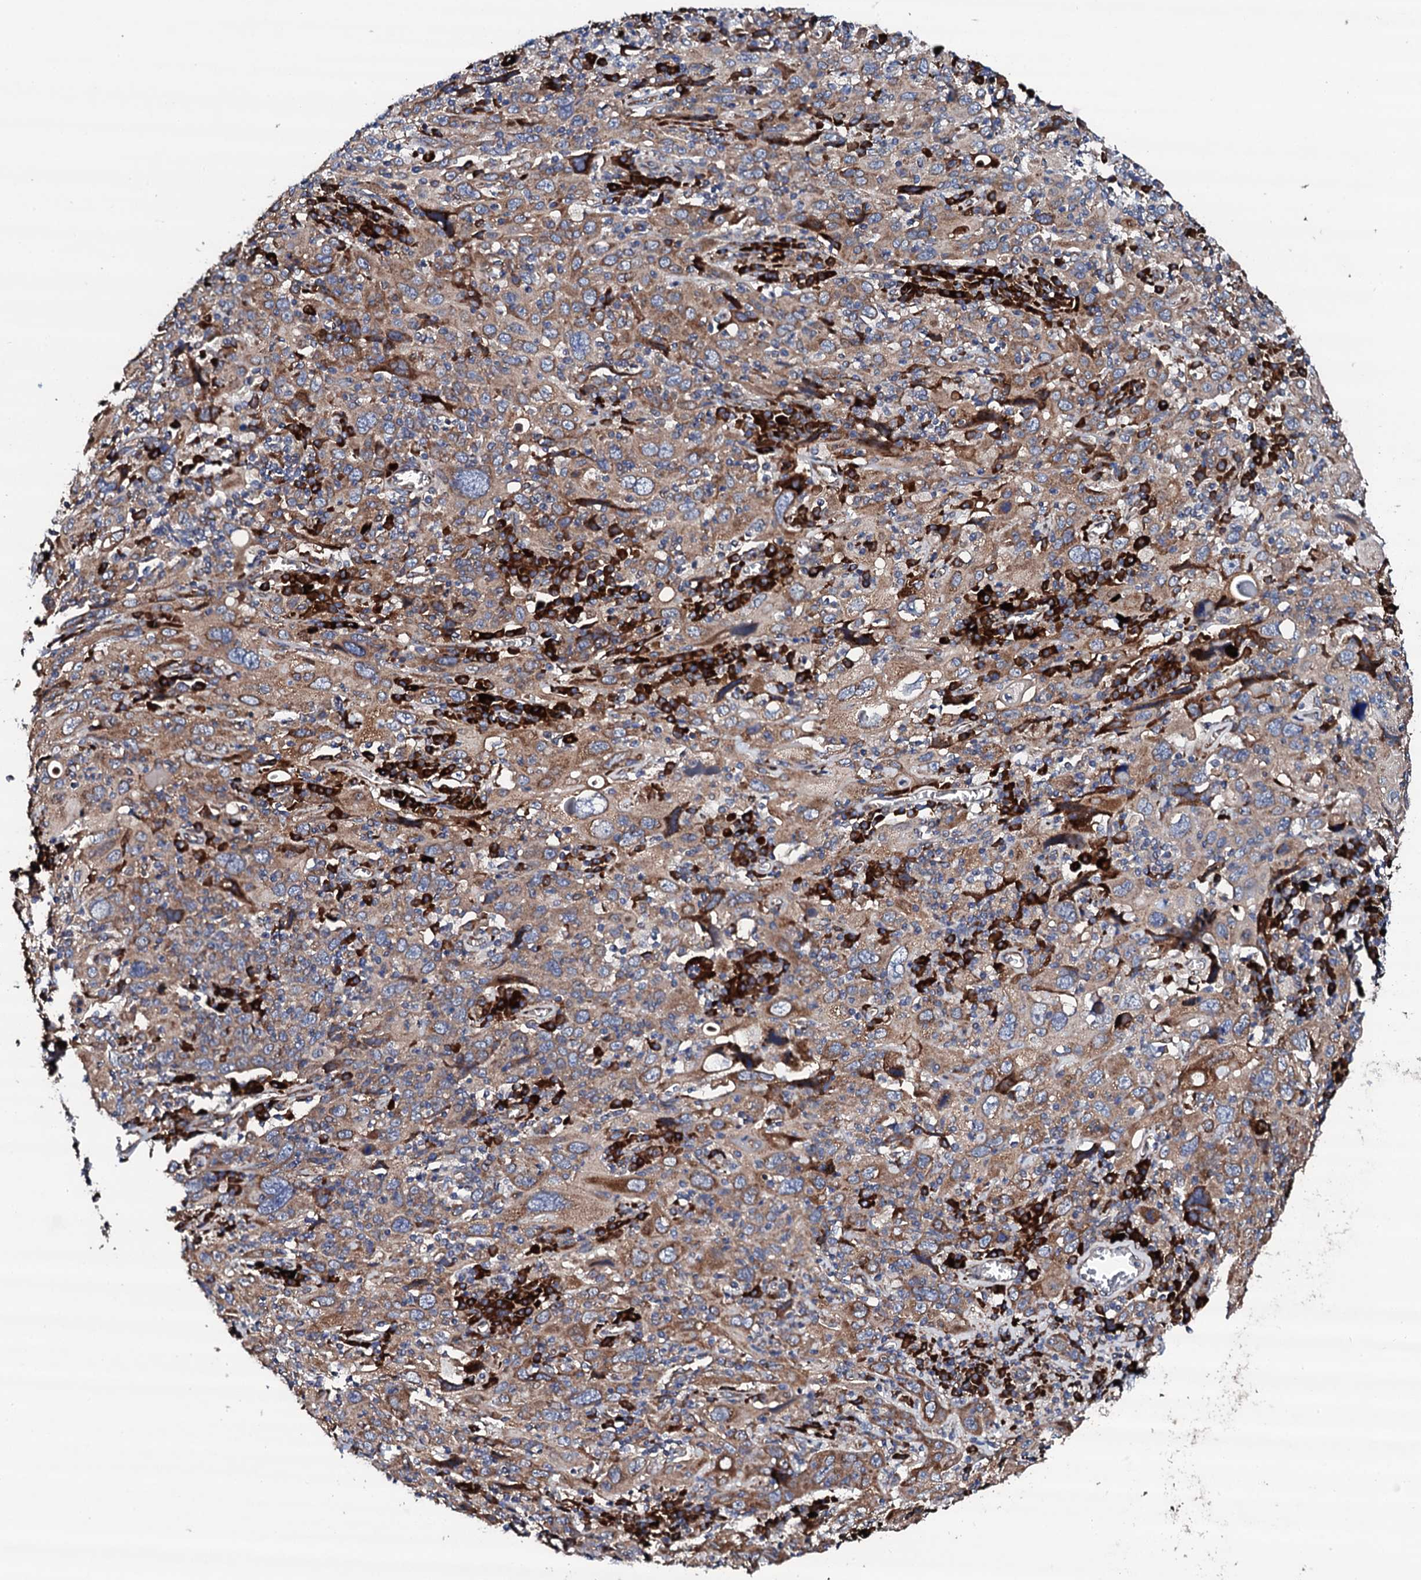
{"staining": {"intensity": "moderate", "quantity": ">75%", "location": "cytoplasmic/membranous"}, "tissue": "cervical cancer", "cell_type": "Tumor cells", "image_type": "cancer", "snomed": [{"axis": "morphology", "description": "Squamous cell carcinoma, NOS"}, {"axis": "topography", "description": "Cervix"}], "caption": "Immunohistochemical staining of cervical squamous cell carcinoma displays medium levels of moderate cytoplasmic/membranous positivity in approximately >75% of tumor cells.", "gene": "LIPT2", "patient": {"sex": "female", "age": 46}}